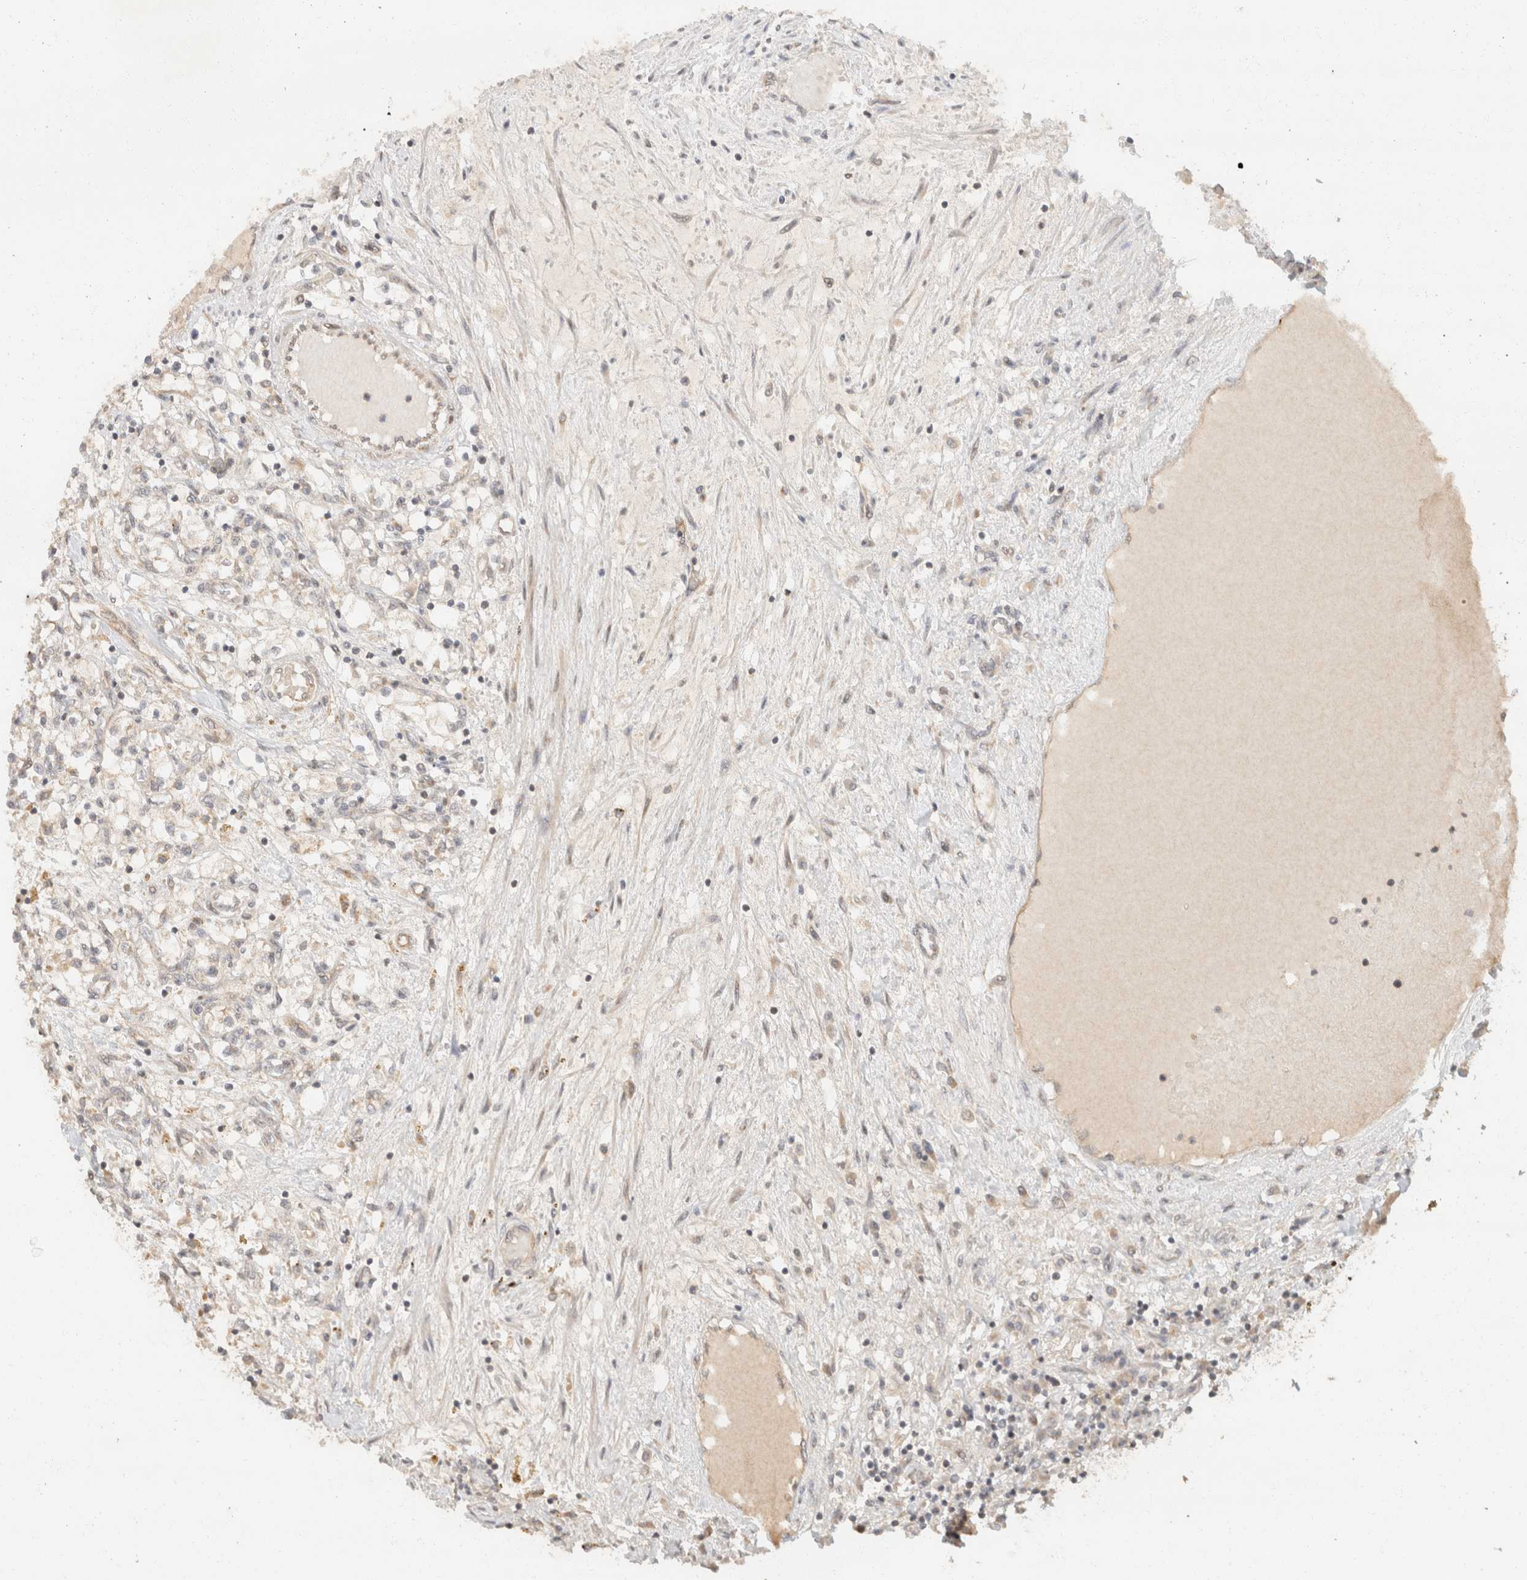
{"staining": {"intensity": "negative", "quantity": "none", "location": "none"}, "tissue": "renal cancer", "cell_type": "Tumor cells", "image_type": "cancer", "snomed": [{"axis": "morphology", "description": "Adenocarcinoma, NOS"}, {"axis": "topography", "description": "Kidney"}], "caption": "This is an immunohistochemistry image of adenocarcinoma (renal). There is no positivity in tumor cells.", "gene": "TACC1", "patient": {"sex": "male", "age": 68}}